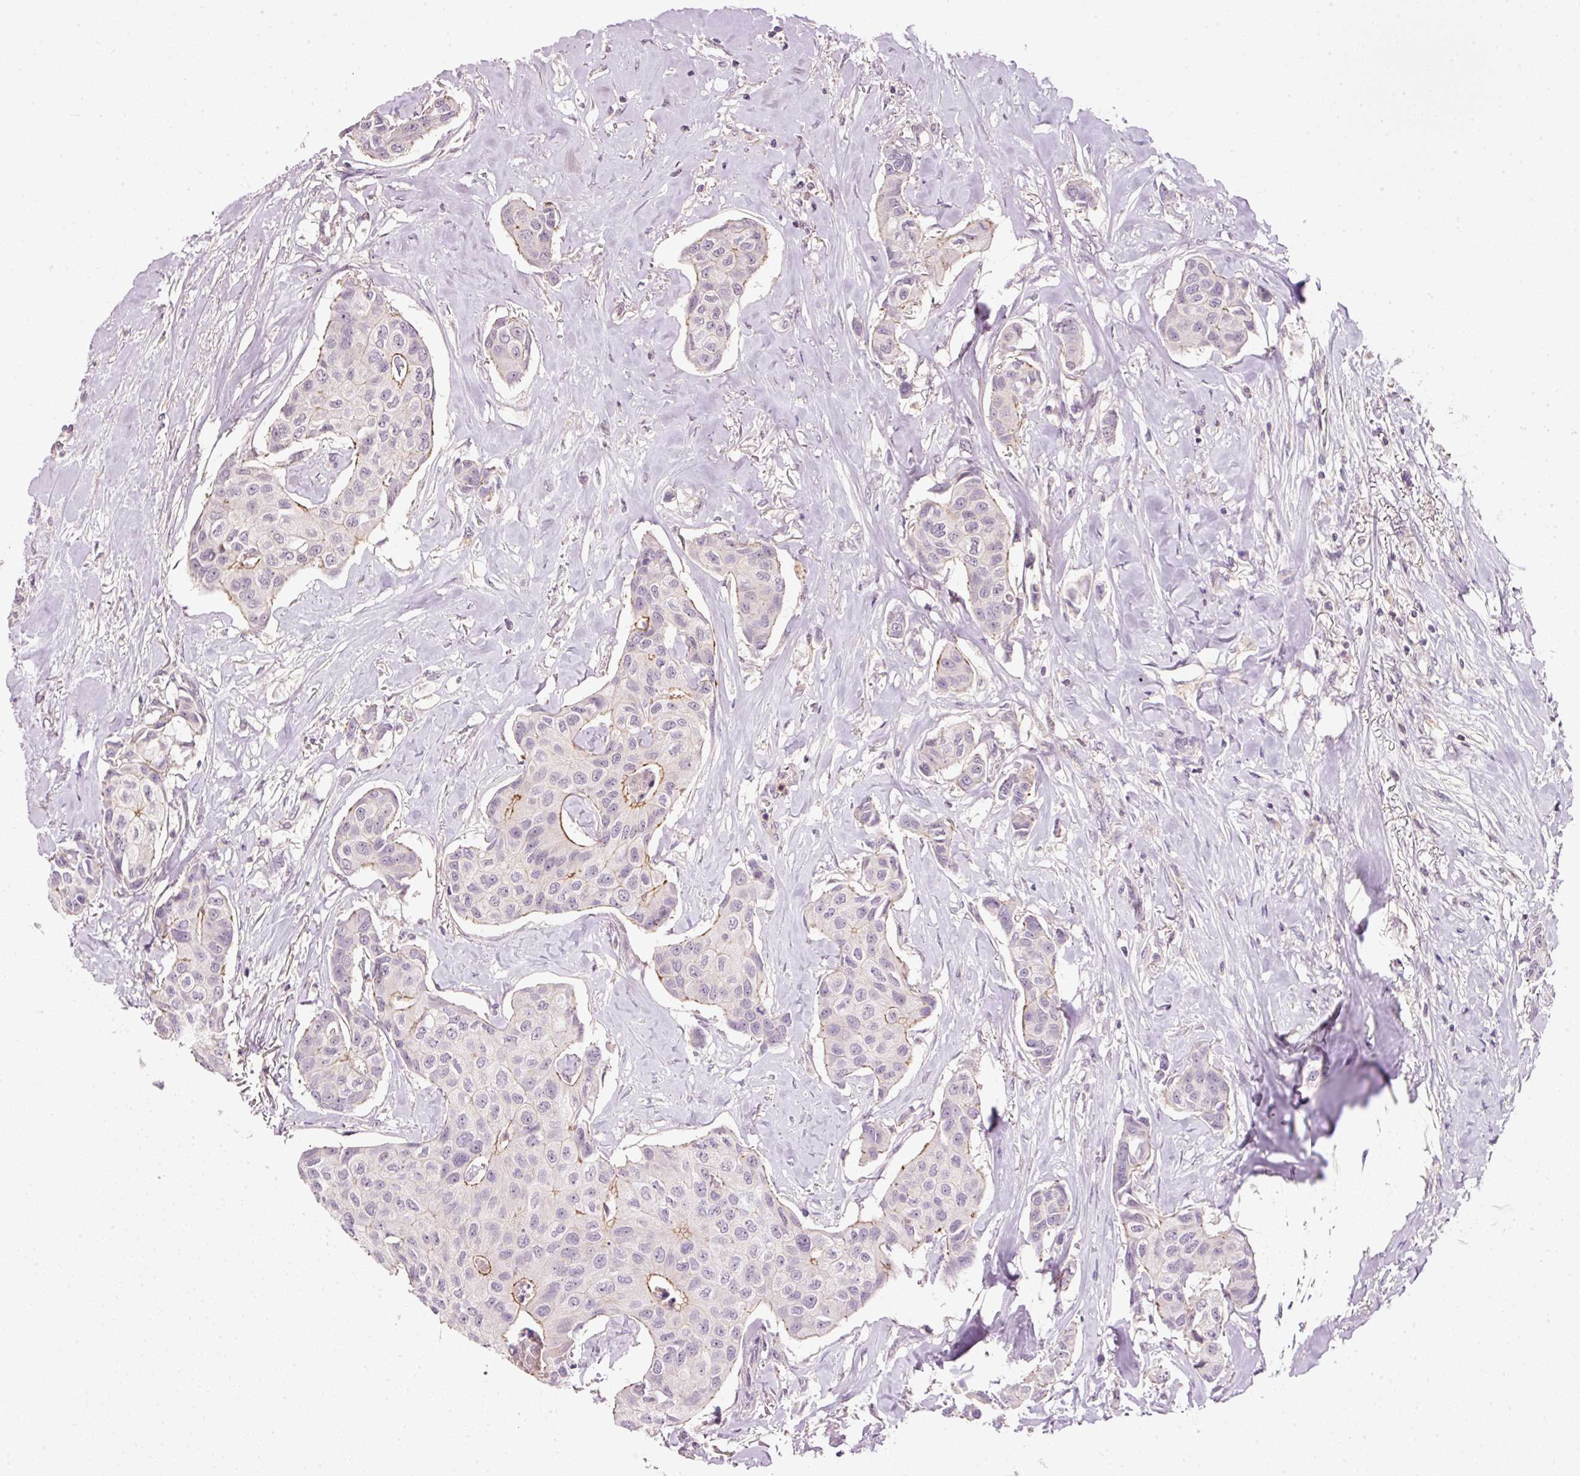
{"staining": {"intensity": "weak", "quantity": "<25%", "location": "cytoplasmic/membranous"}, "tissue": "breast cancer", "cell_type": "Tumor cells", "image_type": "cancer", "snomed": [{"axis": "morphology", "description": "Duct carcinoma"}, {"axis": "topography", "description": "Breast"}], "caption": "DAB immunohistochemical staining of intraductal carcinoma (breast) displays no significant expression in tumor cells. Brightfield microscopy of IHC stained with DAB (brown) and hematoxylin (blue), captured at high magnification.", "gene": "TIRAP", "patient": {"sex": "female", "age": 80}}